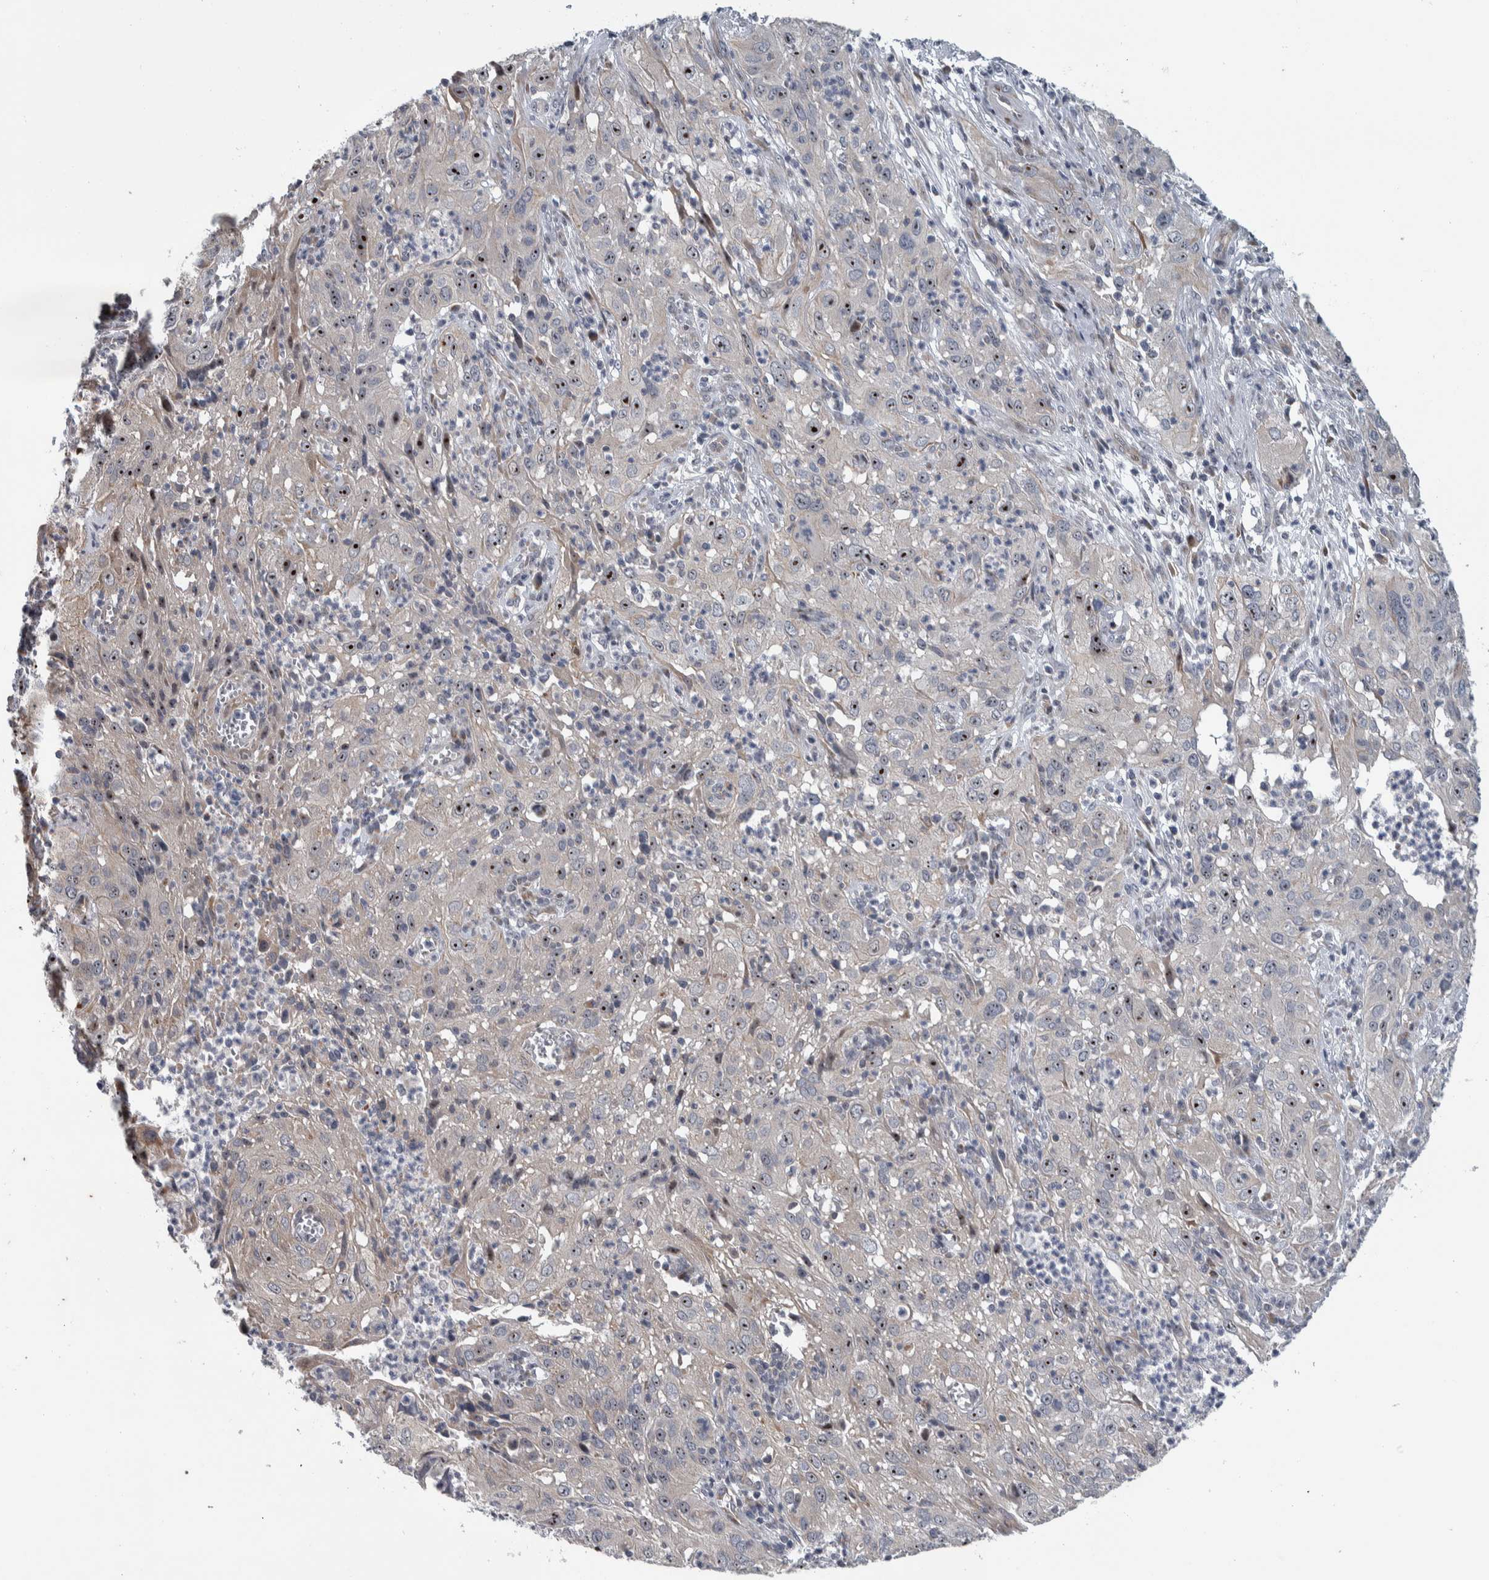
{"staining": {"intensity": "strong", "quantity": ">75%", "location": "nuclear"}, "tissue": "cervical cancer", "cell_type": "Tumor cells", "image_type": "cancer", "snomed": [{"axis": "morphology", "description": "Squamous cell carcinoma, NOS"}, {"axis": "topography", "description": "Cervix"}], "caption": "Cervical squamous cell carcinoma was stained to show a protein in brown. There is high levels of strong nuclear positivity in about >75% of tumor cells. (Stains: DAB in brown, nuclei in blue, Microscopy: brightfield microscopy at high magnification).", "gene": "PRRG4", "patient": {"sex": "female", "age": 32}}